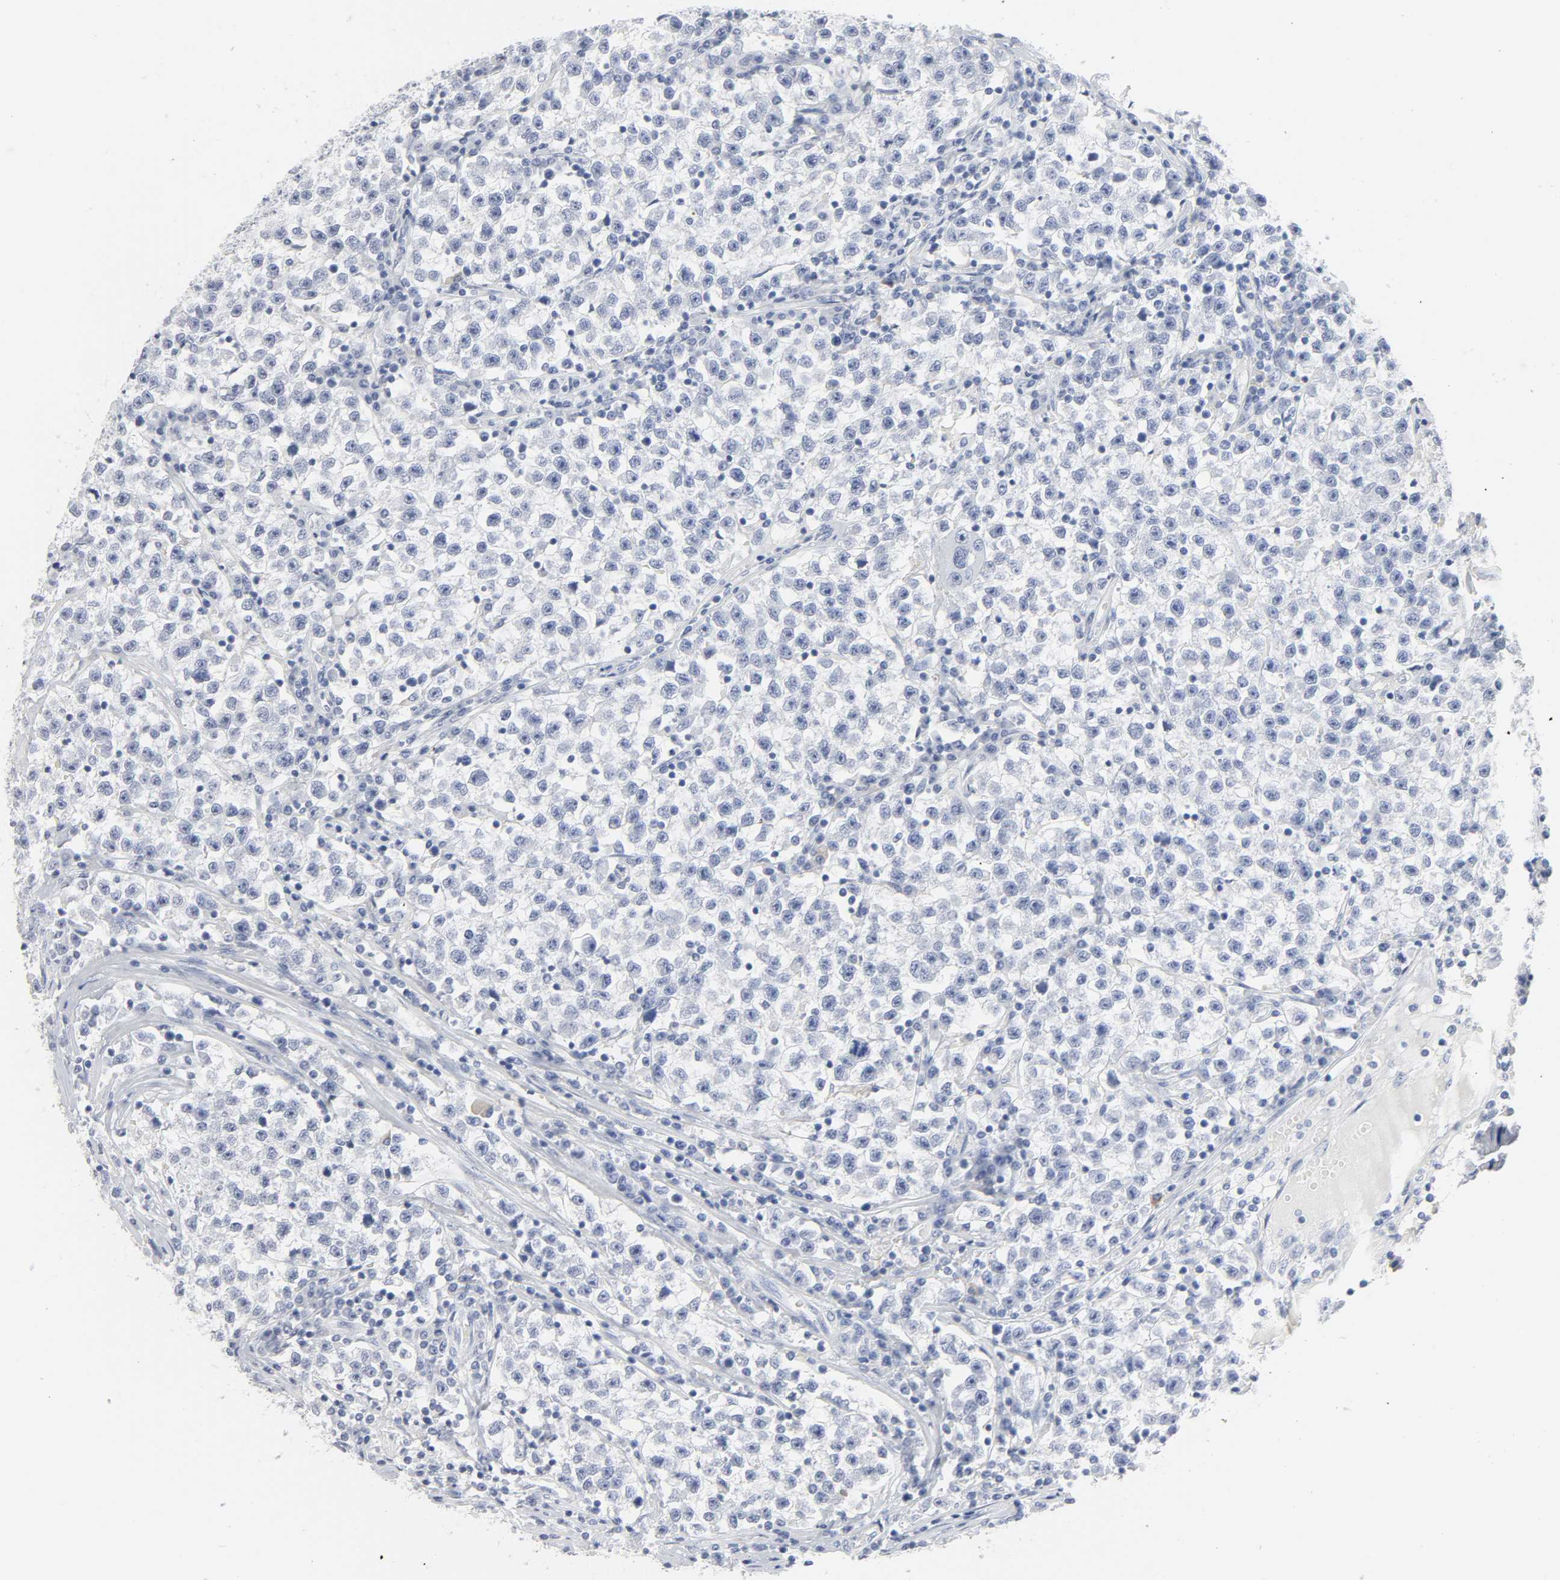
{"staining": {"intensity": "negative", "quantity": "none", "location": "none"}, "tissue": "testis cancer", "cell_type": "Tumor cells", "image_type": "cancer", "snomed": [{"axis": "morphology", "description": "Seminoma, NOS"}, {"axis": "topography", "description": "Testis"}], "caption": "Tumor cells show no significant protein positivity in seminoma (testis).", "gene": "ACP3", "patient": {"sex": "male", "age": 22}}